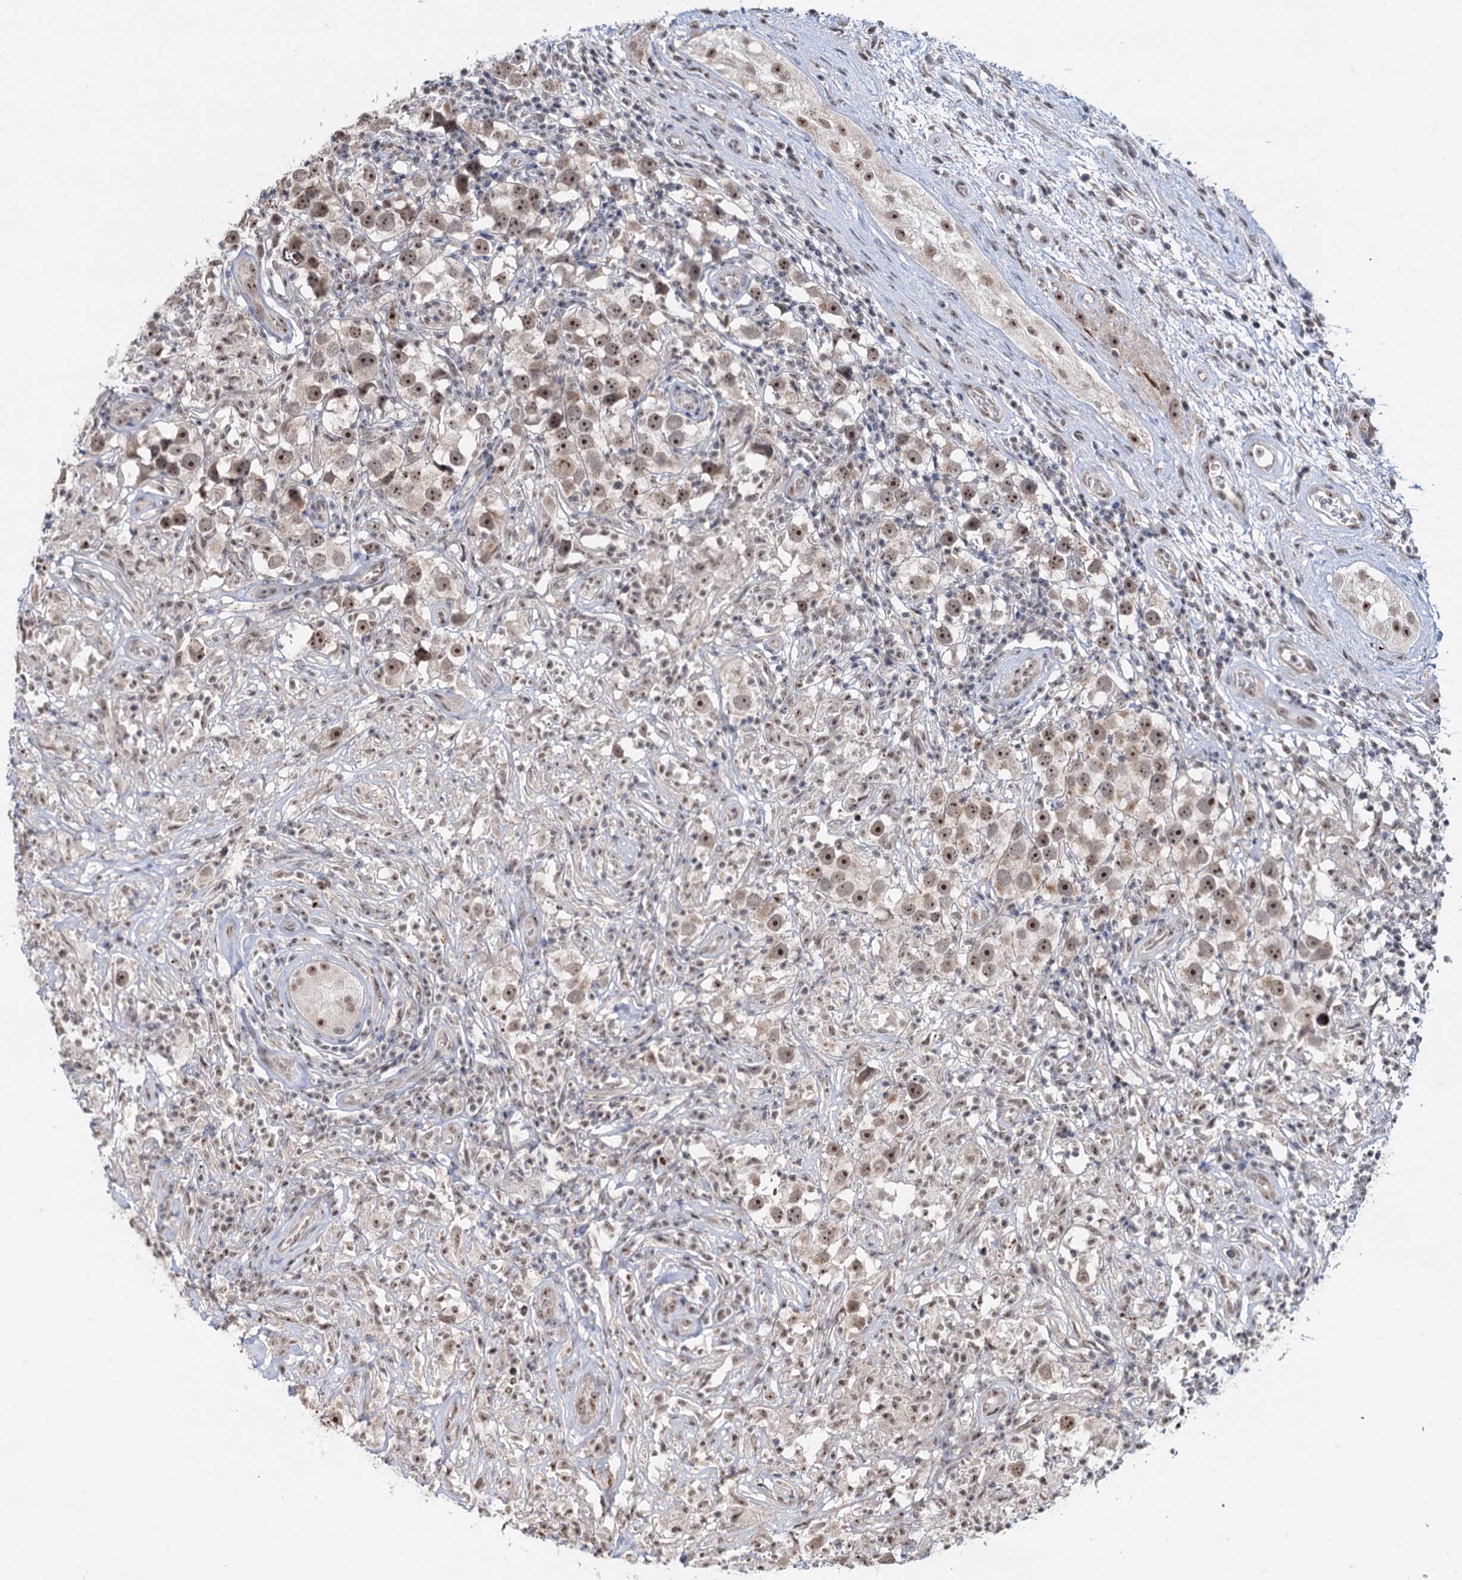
{"staining": {"intensity": "moderate", "quantity": ">75%", "location": "nuclear"}, "tissue": "testis cancer", "cell_type": "Tumor cells", "image_type": "cancer", "snomed": [{"axis": "morphology", "description": "Seminoma, NOS"}, {"axis": "topography", "description": "Testis"}], "caption": "This is an image of immunohistochemistry (IHC) staining of seminoma (testis), which shows moderate positivity in the nuclear of tumor cells.", "gene": "NAT10", "patient": {"sex": "male", "age": 49}}